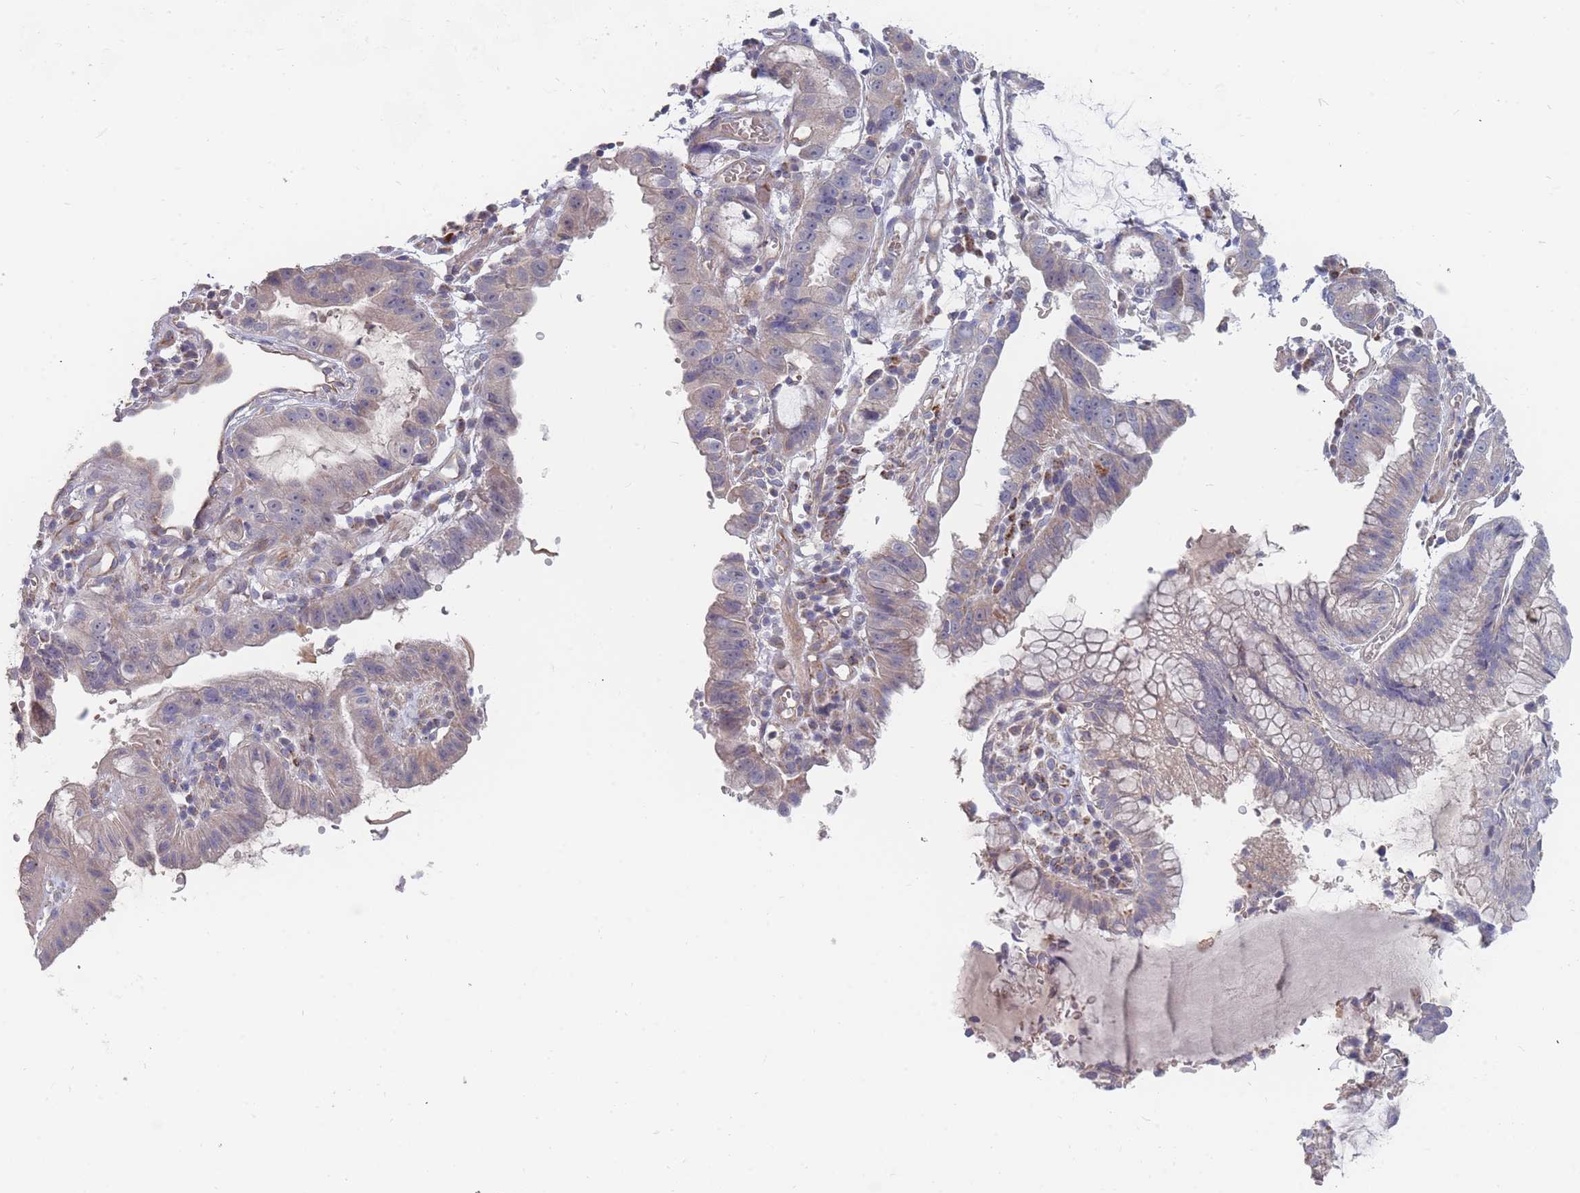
{"staining": {"intensity": "weak", "quantity": "25%-75%", "location": "cytoplasmic/membranous"}, "tissue": "stomach cancer", "cell_type": "Tumor cells", "image_type": "cancer", "snomed": [{"axis": "morphology", "description": "Adenocarcinoma, NOS"}, {"axis": "topography", "description": "Stomach"}], "caption": "High-power microscopy captured an immunohistochemistry photomicrograph of adenocarcinoma (stomach), revealing weak cytoplasmic/membranous positivity in about 25%-75% of tumor cells.", "gene": "NUB1", "patient": {"sex": "male", "age": 55}}